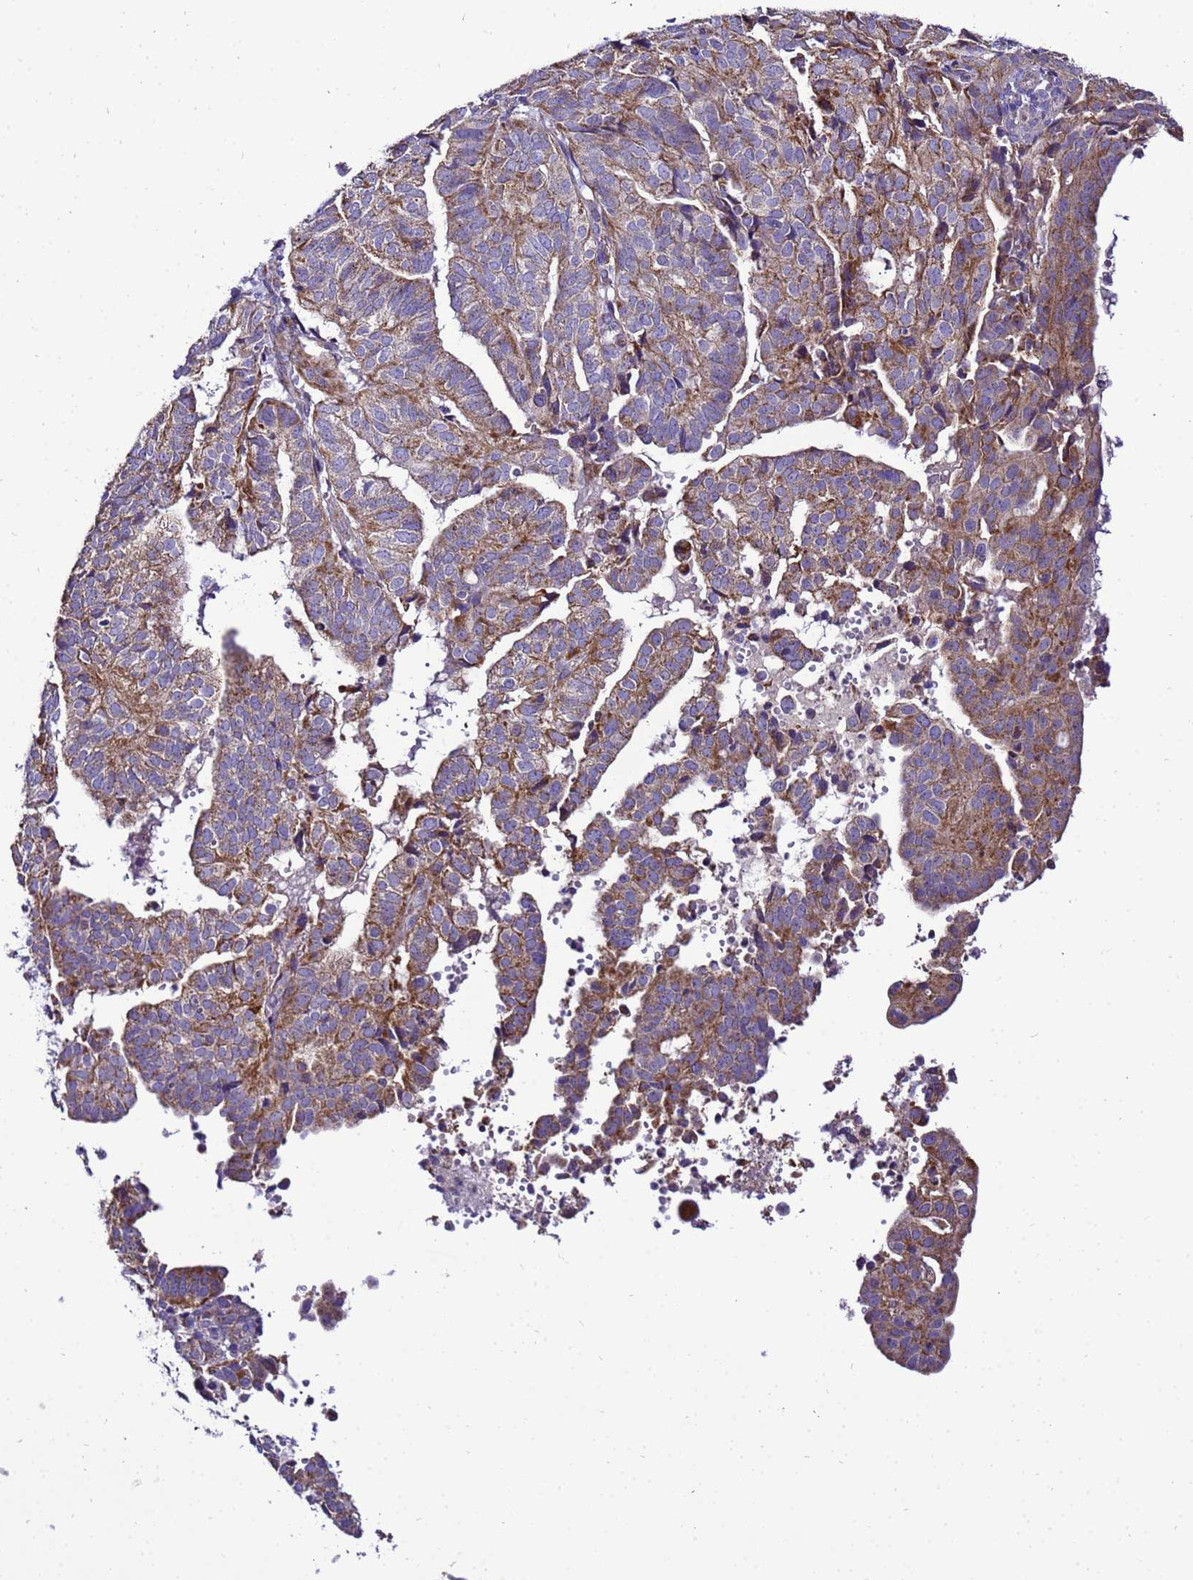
{"staining": {"intensity": "moderate", "quantity": ">75%", "location": "cytoplasmic/membranous"}, "tissue": "endometrial cancer", "cell_type": "Tumor cells", "image_type": "cancer", "snomed": [{"axis": "morphology", "description": "Adenocarcinoma, NOS"}, {"axis": "topography", "description": "Uterus"}], "caption": "Endometrial adenocarcinoma stained for a protein reveals moderate cytoplasmic/membranous positivity in tumor cells. The protein is shown in brown color, while the nuclei are stained blue.", "gene": "HIGD2A", "patient": {"sex": "female", "age": 77}}